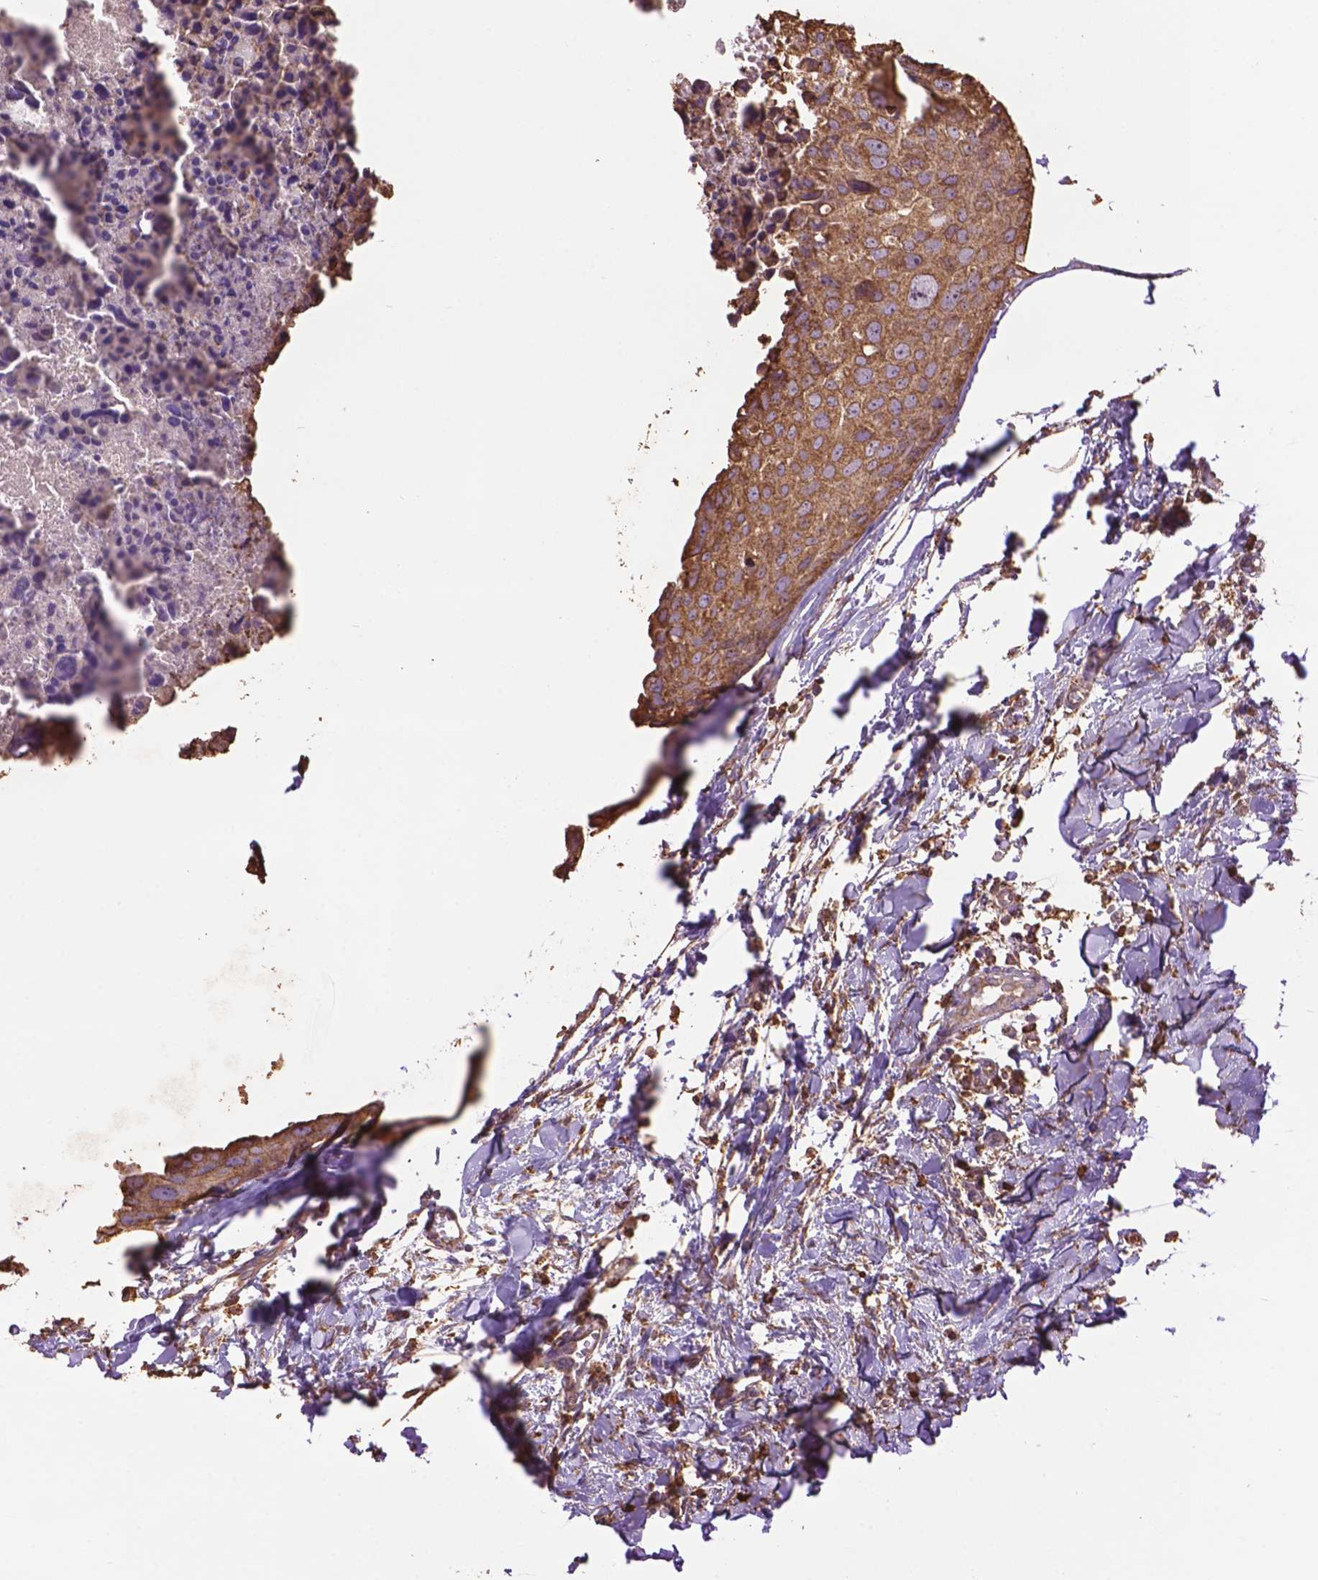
{"staining": {"intensity": "moderate", "quantity": ">75%", "location": "cytoplasmic/membranous"}, "tissue": "breast cancer", "cell_type": "Tumor cells", "image_type": "cancer", "snomed": [{"axis": "morphology", "description": "Duct carcinoma"}, {"axis": "topography", "description": "Breast"}], "caption": "High-power microscopy captured an immunohistochemistry image of breast cancer, revealing moderate cytoplasmic/membranous positivity in about >75% of tumor cells.", "gene": "PPP2R5E", "patient": {"sex": "female", "age": 38}}